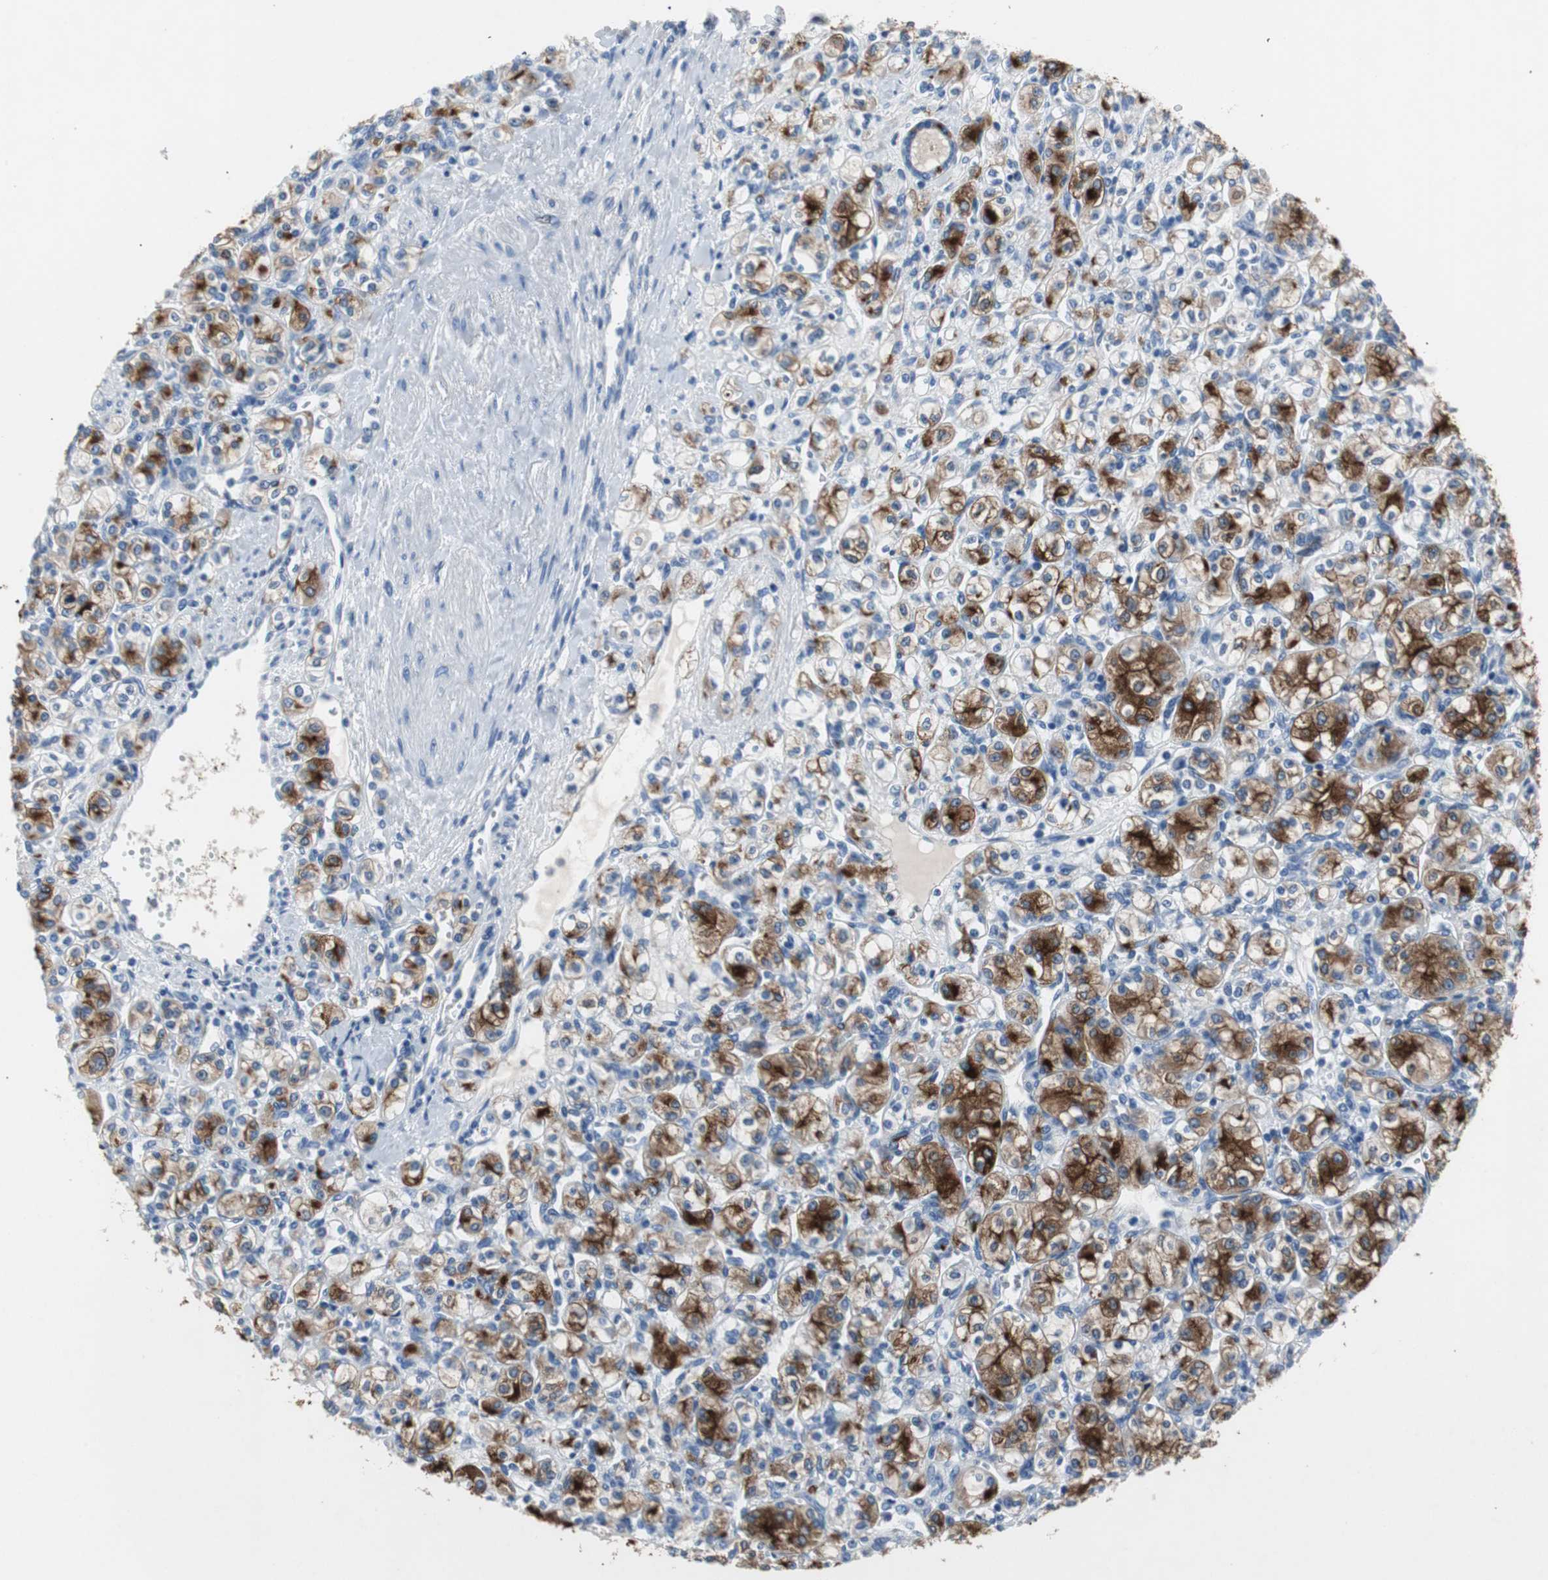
{"staining": {"intensity": "strong", "quantity": ">75%", "location": "cytoplasmic/membranous"}, "tissue": "renal cancer", "cell_type": "Tumor cells", "image_type": "cancer", "snomed": [{"axis": "morphology", "description": "Adenocarcinoma, NOS"}, {"axis": "topography", "description": "Kidney"}], "caption": "About >75% of tumor cells in renal cancer (adenocarcinoma) show strong cytoplasmic/membranous protein staining as visualized by brown immunohistochemical staining.", "gene": "LRP2", "patient": {"sex": "male", "age": 77}}